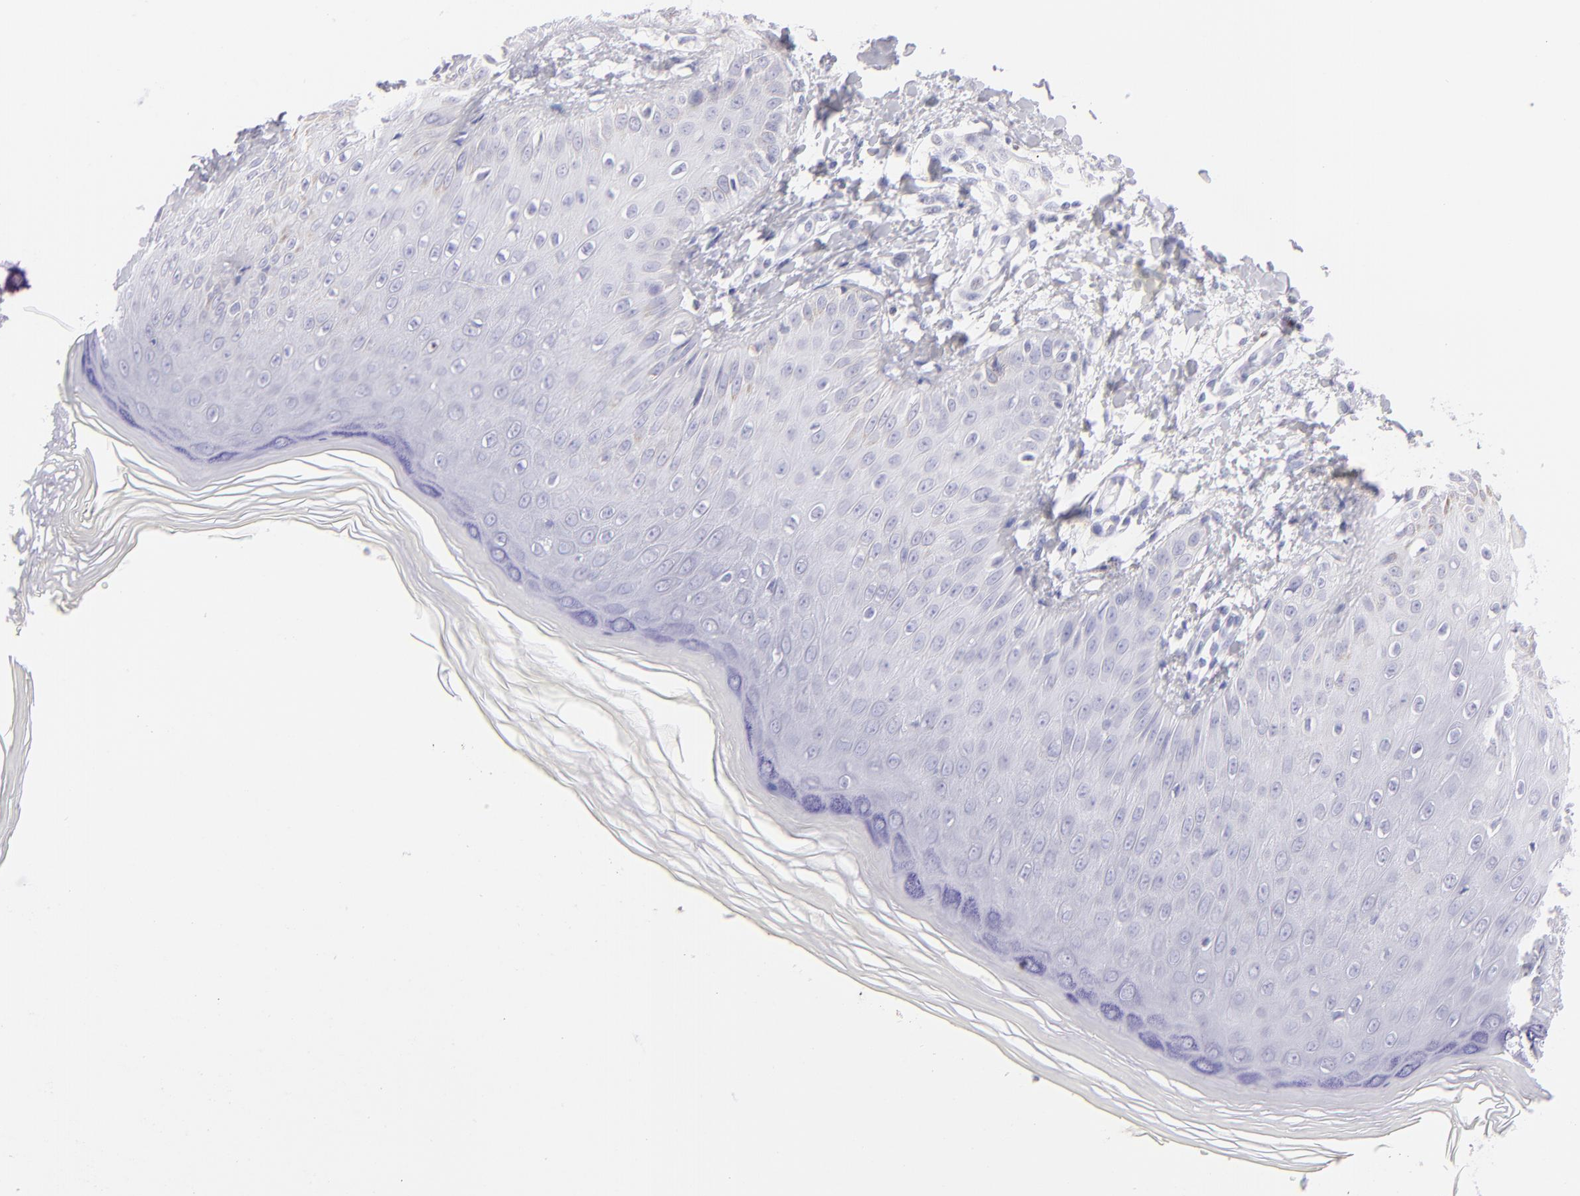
{"staining": {"intensity": "negative", "quantity": "none", "location": "none"}, "tissue": "skin", "cell_type": "Epidermal cells", "image_type": "normal", "snomed": [{"axis": "morphology", "description": "Normal tissue, NOS"}, {"axis": "morphology", "description": "Inflammation, NOS"}, {"axis": "topography", "description": "Soft tissue"}, {"axis": "topography", "description": "Anal"}], "caption": "Protein analysis of unremarkable skin demonstrates no significant positivity in epidermal cells.", "gene": "PRF1", "patient": {"sex": "female", "age": 15}}